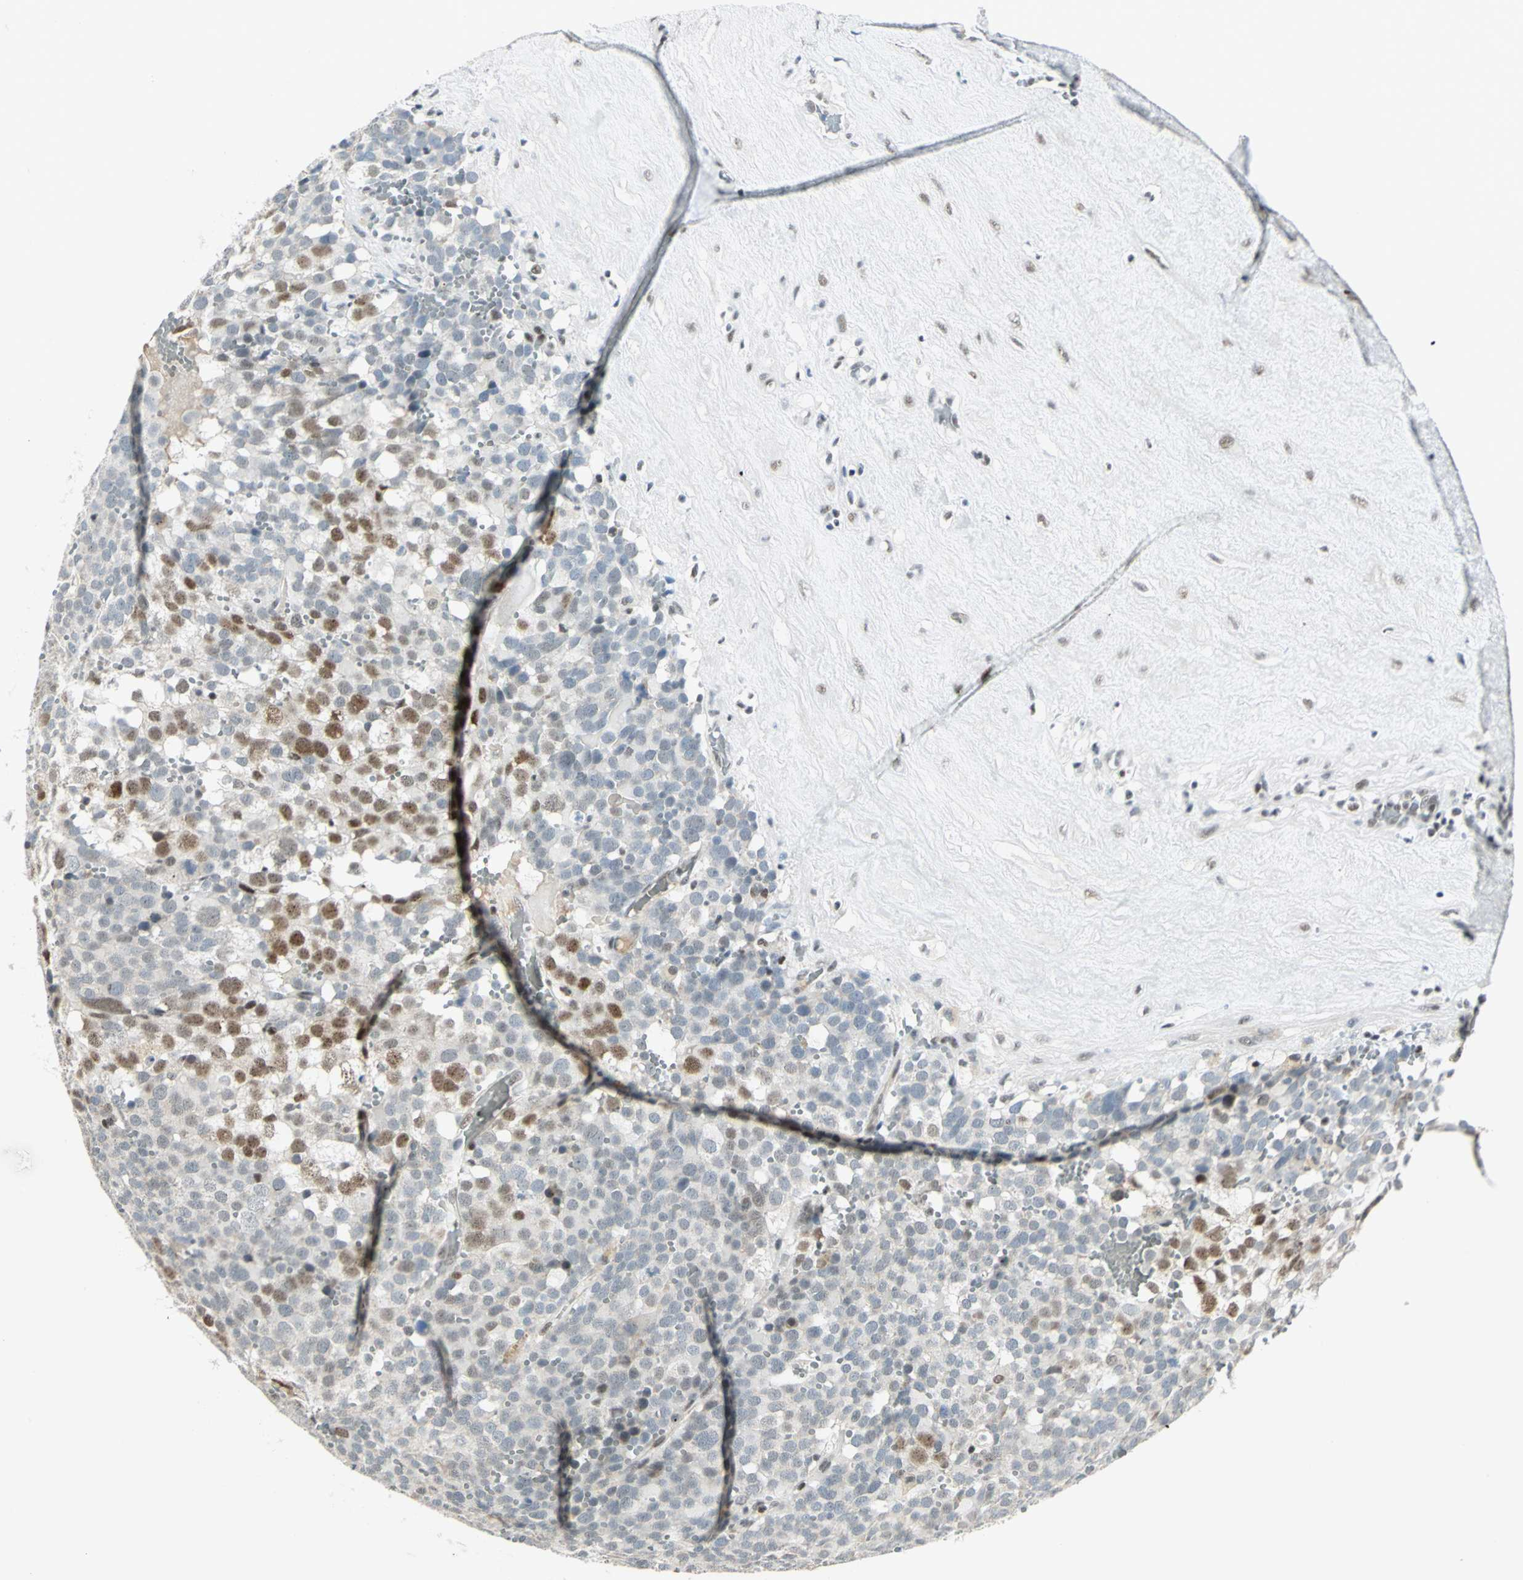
{"staining": {"intensity": "moderate", "quantity": "25%-75%", "location": "nuclear"}, "tissue": "testis cancer", "cell_type": "Tumor cells", "image_type": "cancer", "snomed": [{"axis": "morphology", "description": "Seminoma, NOS"}, {"axis": "topography", "description": "Testis"}], "caption": "Moderate nuclear expression is seen in approximately 25%-75% of tumor cells in seminoma (testis).", "gene": "CCNT1", "patient": {"sex": "male", "age": 71}}